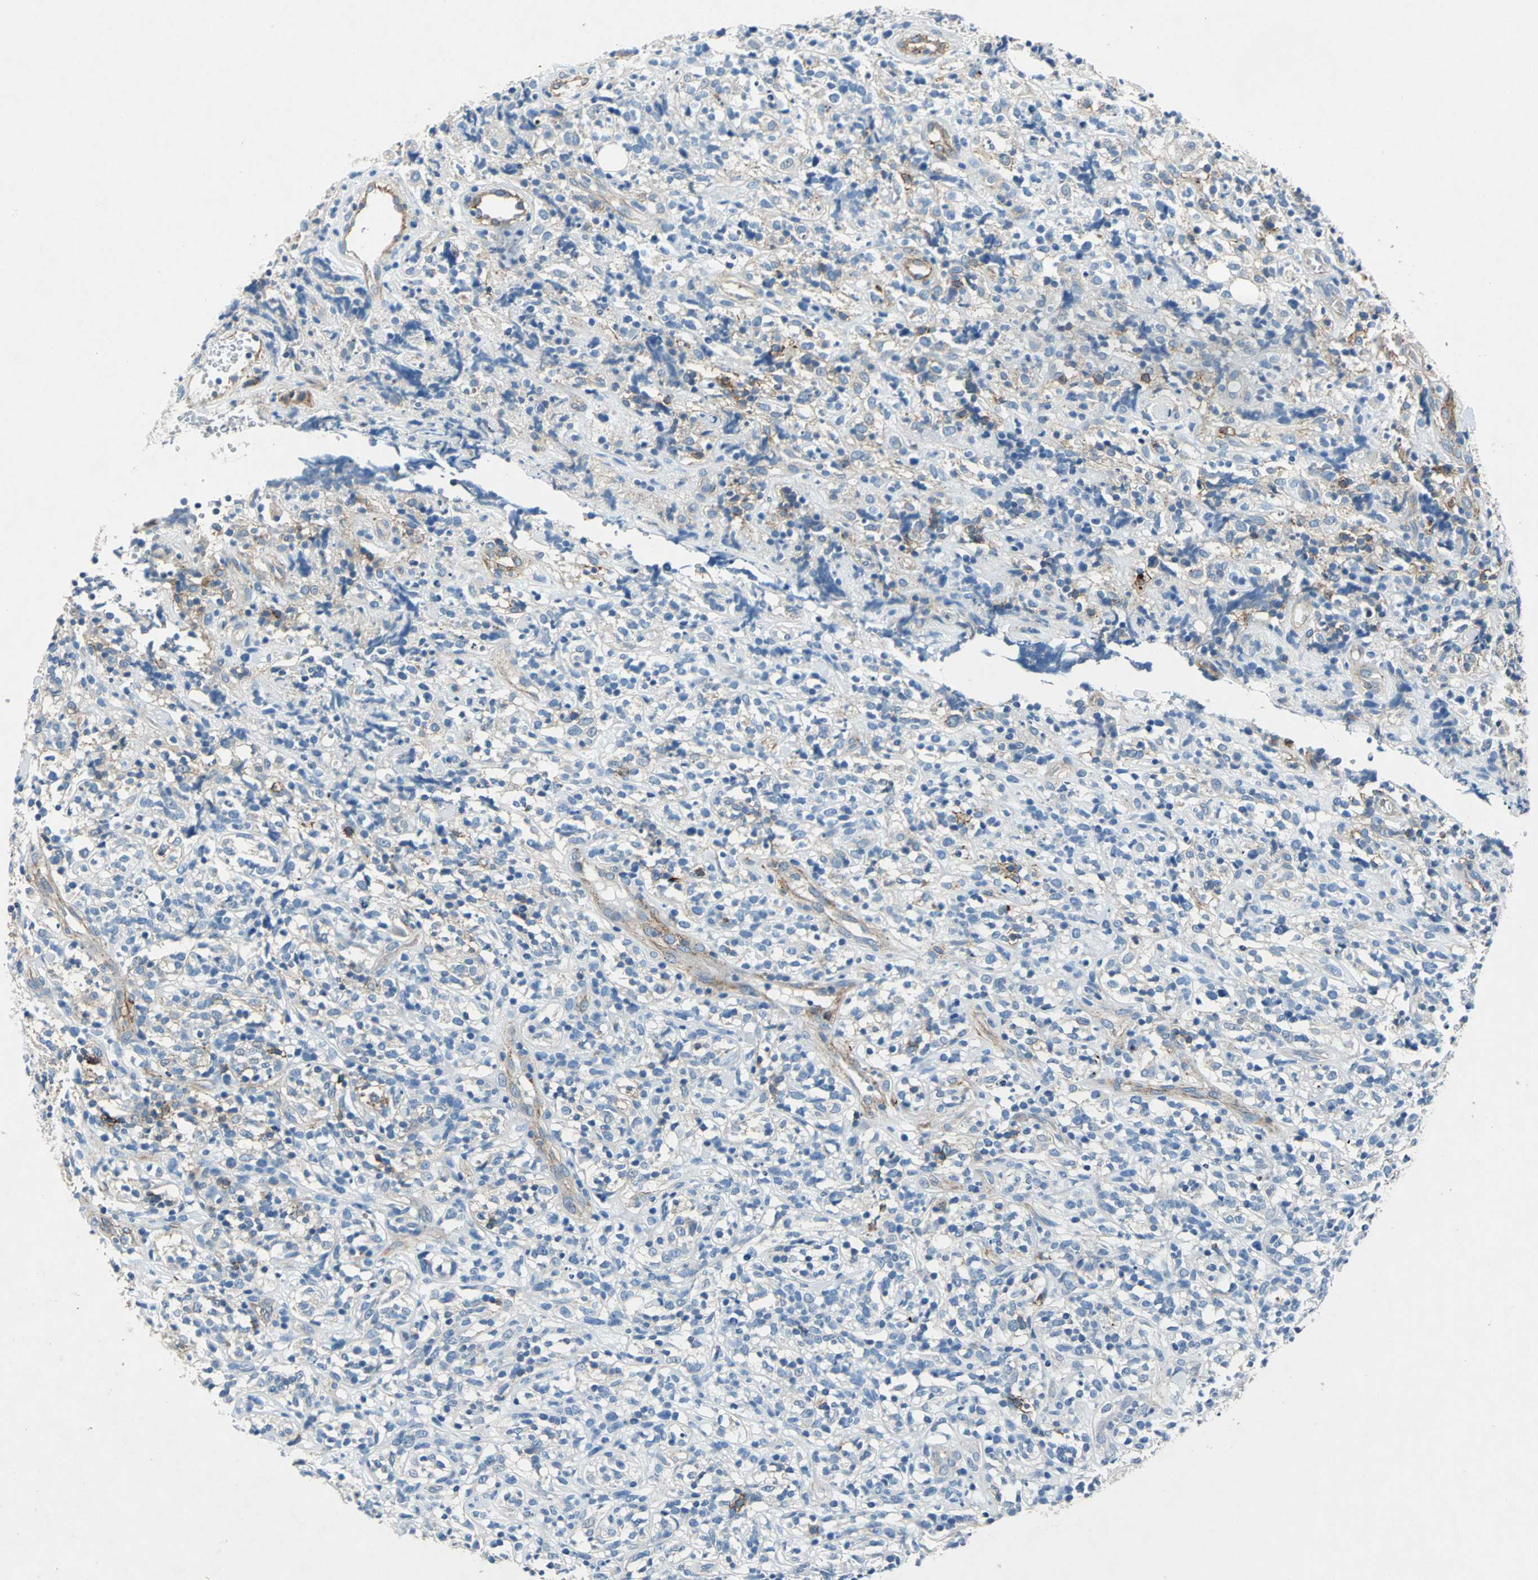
{"staining": {"intensity": "negative", "quantity": "none", "location": "none"}, "tissue": "lymphoma", "cell_type": "Tumor cells", "image_type": "cancer", "snomed": [{"axis": "morphology", "description": "Malignant lymphoma, non-Hodgkin's type, High grade"}, {"axis": "topography", "description": "Lymph node"}], "caption": "Immunohistochemistry (IHC) photomicrograph of neoplastic tissue: high-grade malignant lymphoma, non-Hodgkin's type stained with DAB (3,3'-diaminobenzidine) reveals no significant protein expression in tumor cells.", "gene": "RPS13", "patient": {"sex": "female", "age": 73}}